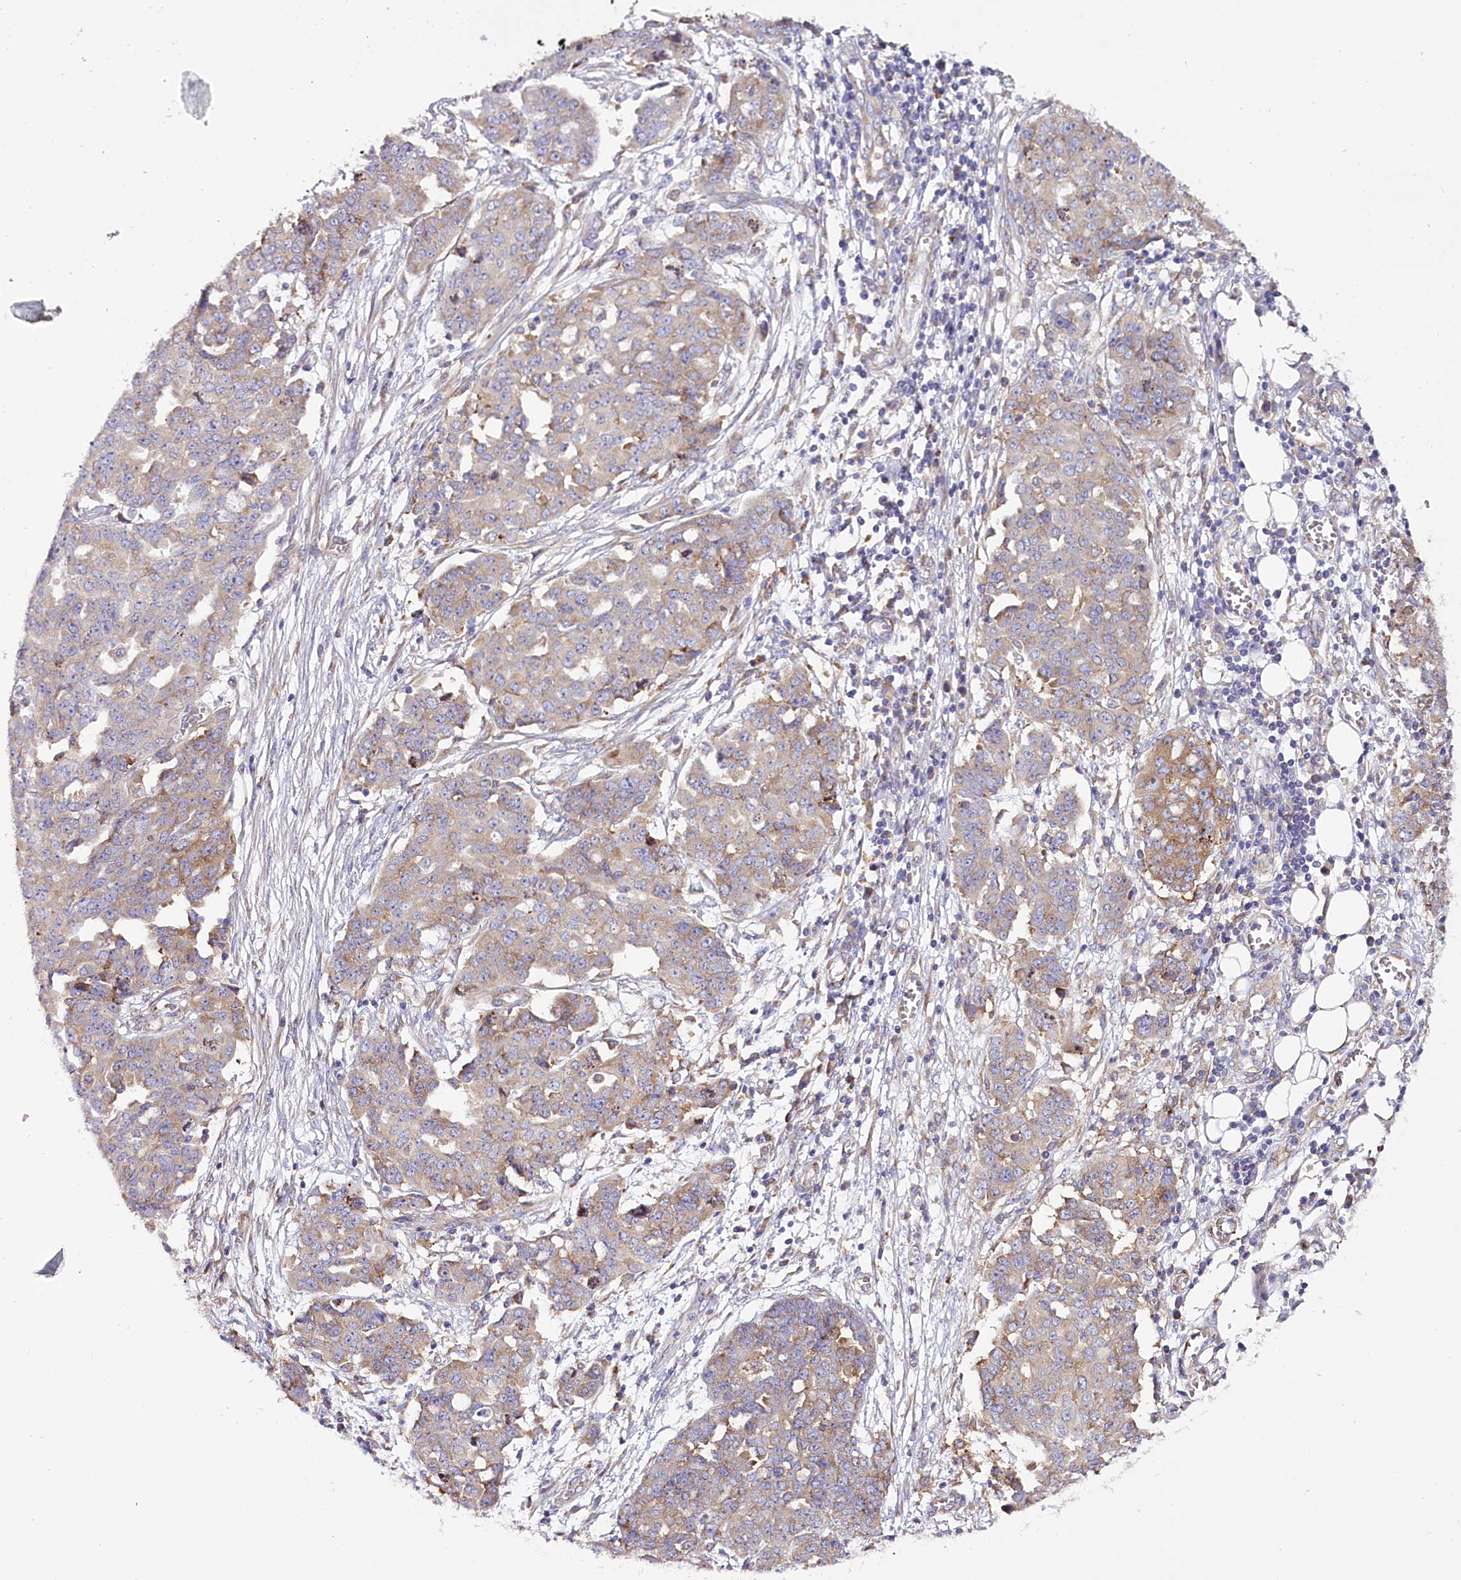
{"staining": {"intensity": "weak", "quantity": "25%-75%", "location": "cytoplasmic/membranous"}, "tissue": "ovarian cancer", "cell_type": "Tumor cells", "image_type": "cancer", "snomed": [{"axis": "morphology", "description": "Cystadenocarcinoma, serous, NOS"}, {"axis": "topography", "description": "Soft tissue"}, {"axis": "topography", "description": "Ovary"}], "caption": "An immunohistochemistry histopathology image of tumor tissue is shown. Protein staining in brown shows weak cytoplasmic/membranous positivity in serous cystadenocarcinoma (ovarian) within tumor cells.", "gene": "THUMPD3", "patient": {"sex": "female", "age": 57}}